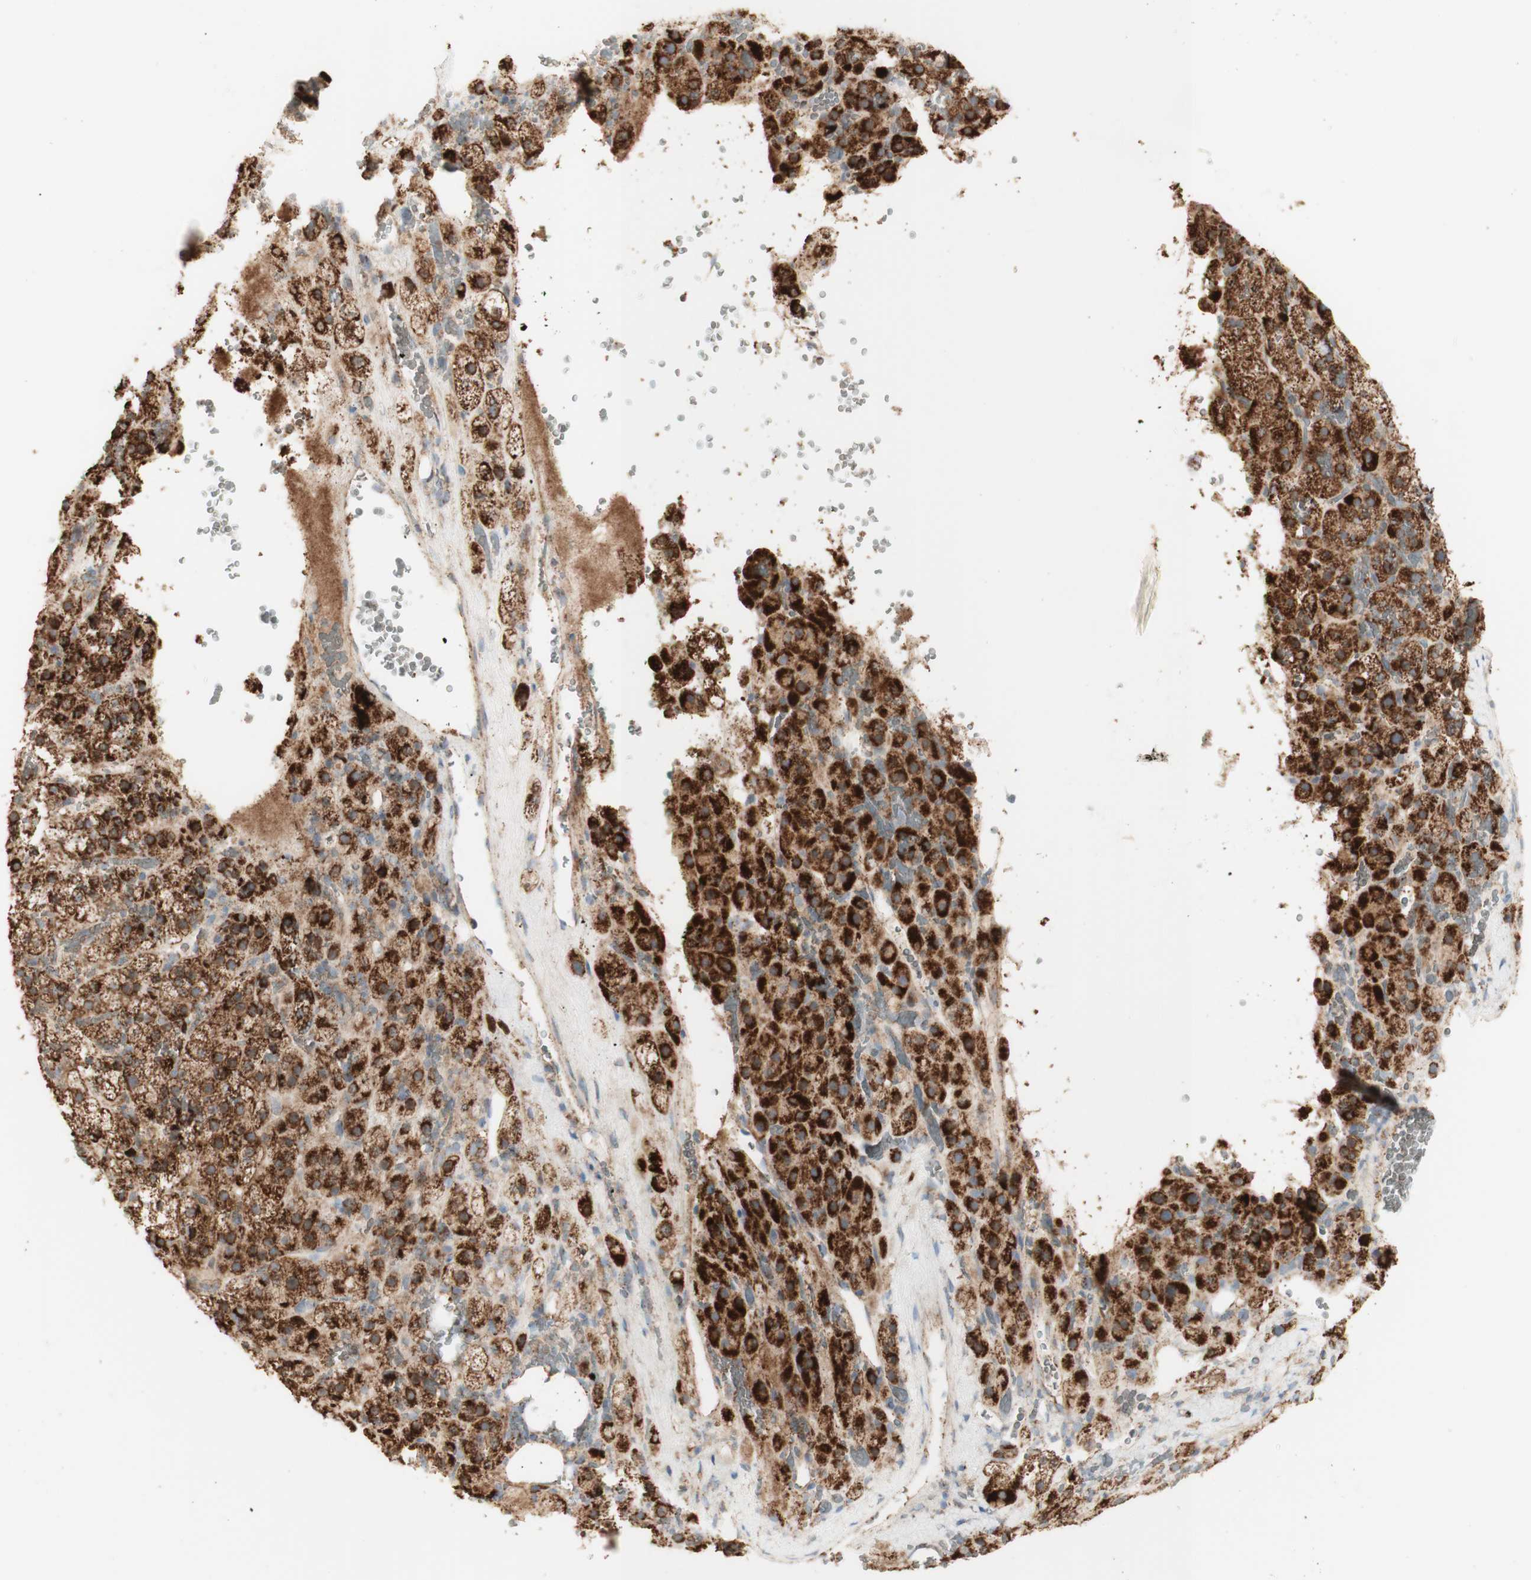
{"staining": {"intensity": "strong", "quantity": ">75%", "location": "cytoplasmic/membranous"}, "tissue": "adrenal gland", "cell_type": "Glandular cells", "image_type": "normal", "snomed": [{"axis": "morphology", "description": "Normal tissue, NOS"}, {"axis": "topography", "description": "Adrenal gland"}], "caption": "Strong cytoplasmic/membranous positivity for a protein is identified in approximately >75% of glandular cells of normal adrenal gland using IHC.", "gene": "LETM1", "patient": {"sex": "female", "age": 59}}